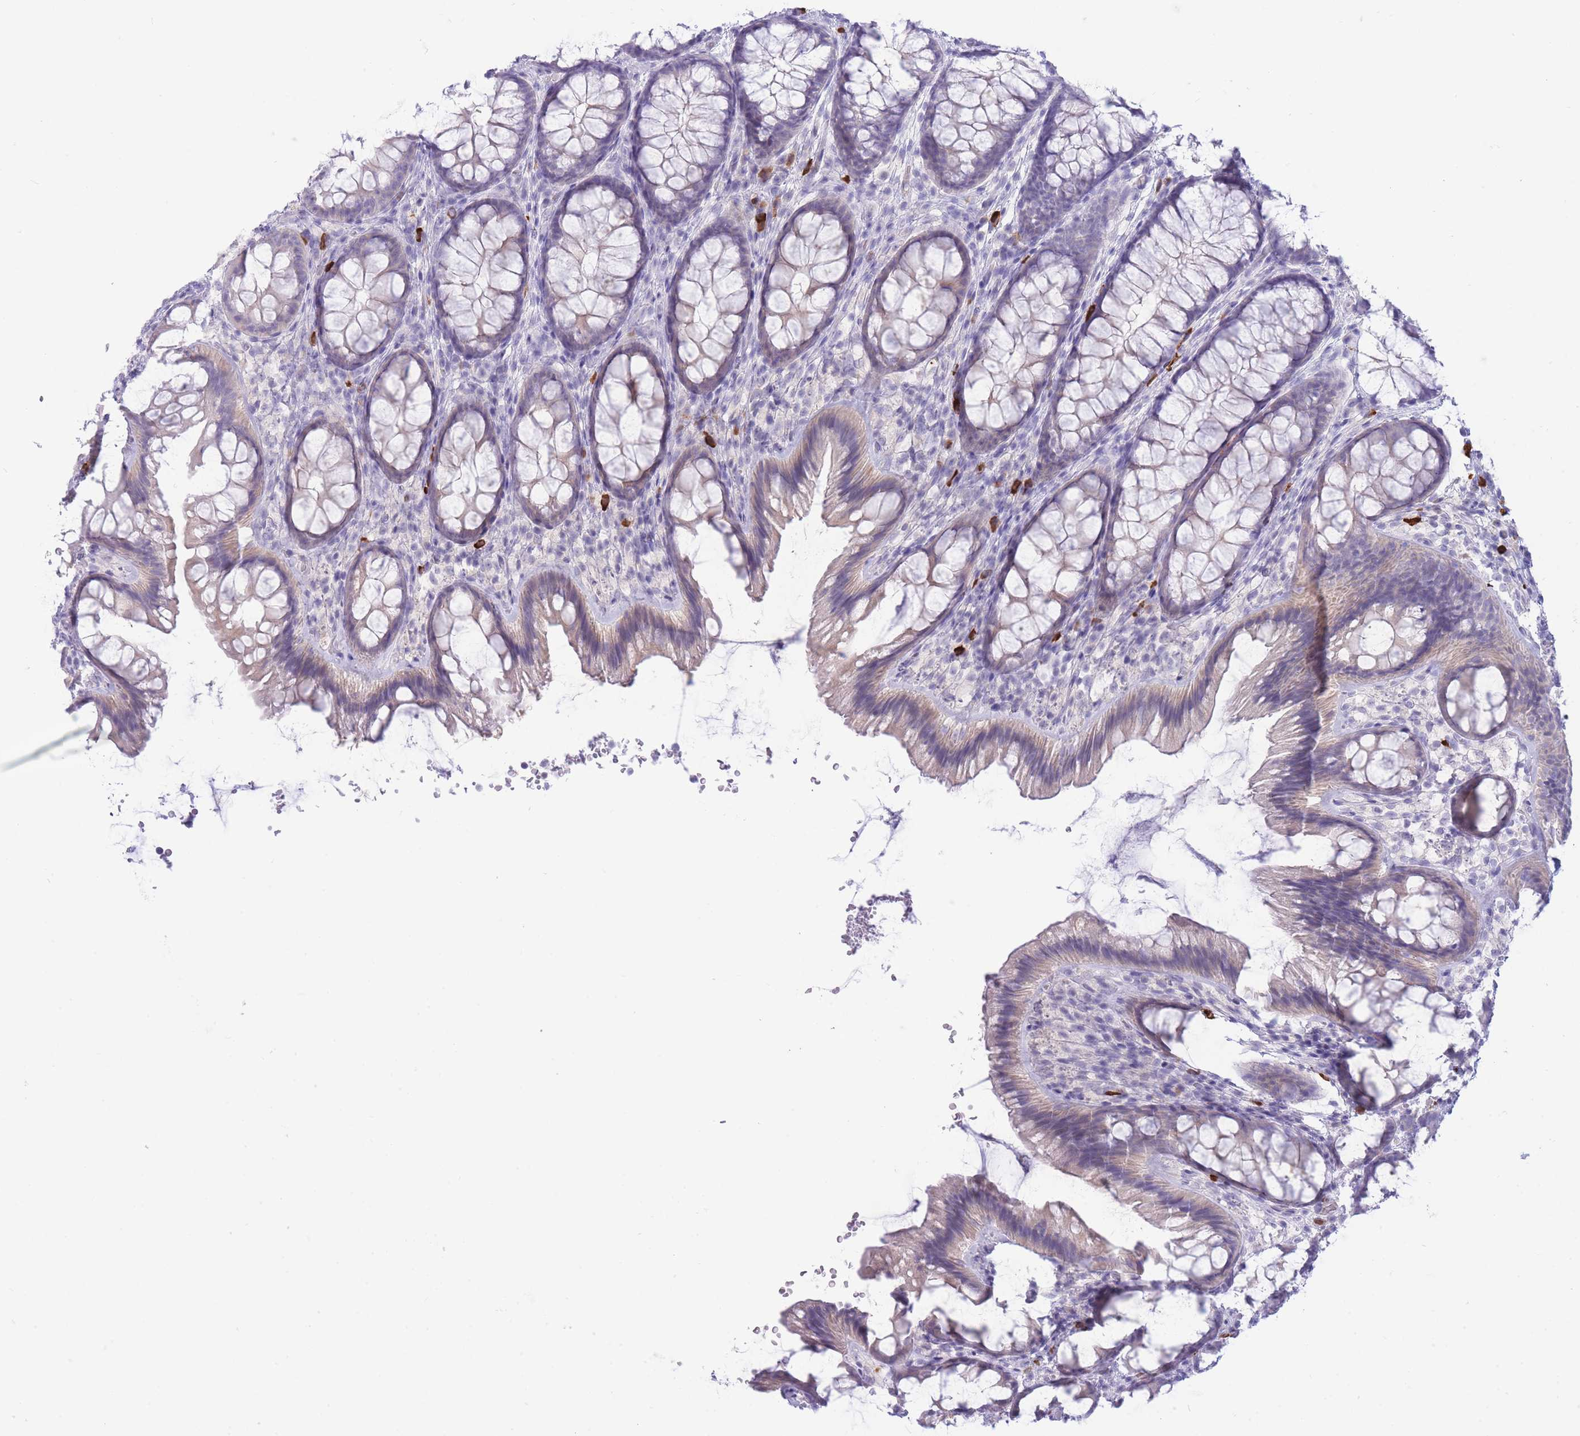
{"staining": {"intensity": "negative", "quantity": "none", "location": "none"}, "tissue": "colon", "cell_type": "Endothelial cells", "image_type": "normal", "snomed": [{"axis": "morphology", "description": "Normal tissue, NOS"}, {"axis": "topography", "description": "Colon"}], "caption": "A histopathology image of colon stained for a protein displays no brown staining in endothelial cells.", "gene": "ASAP3", "patient": {"sex": "male", "age": 46}}